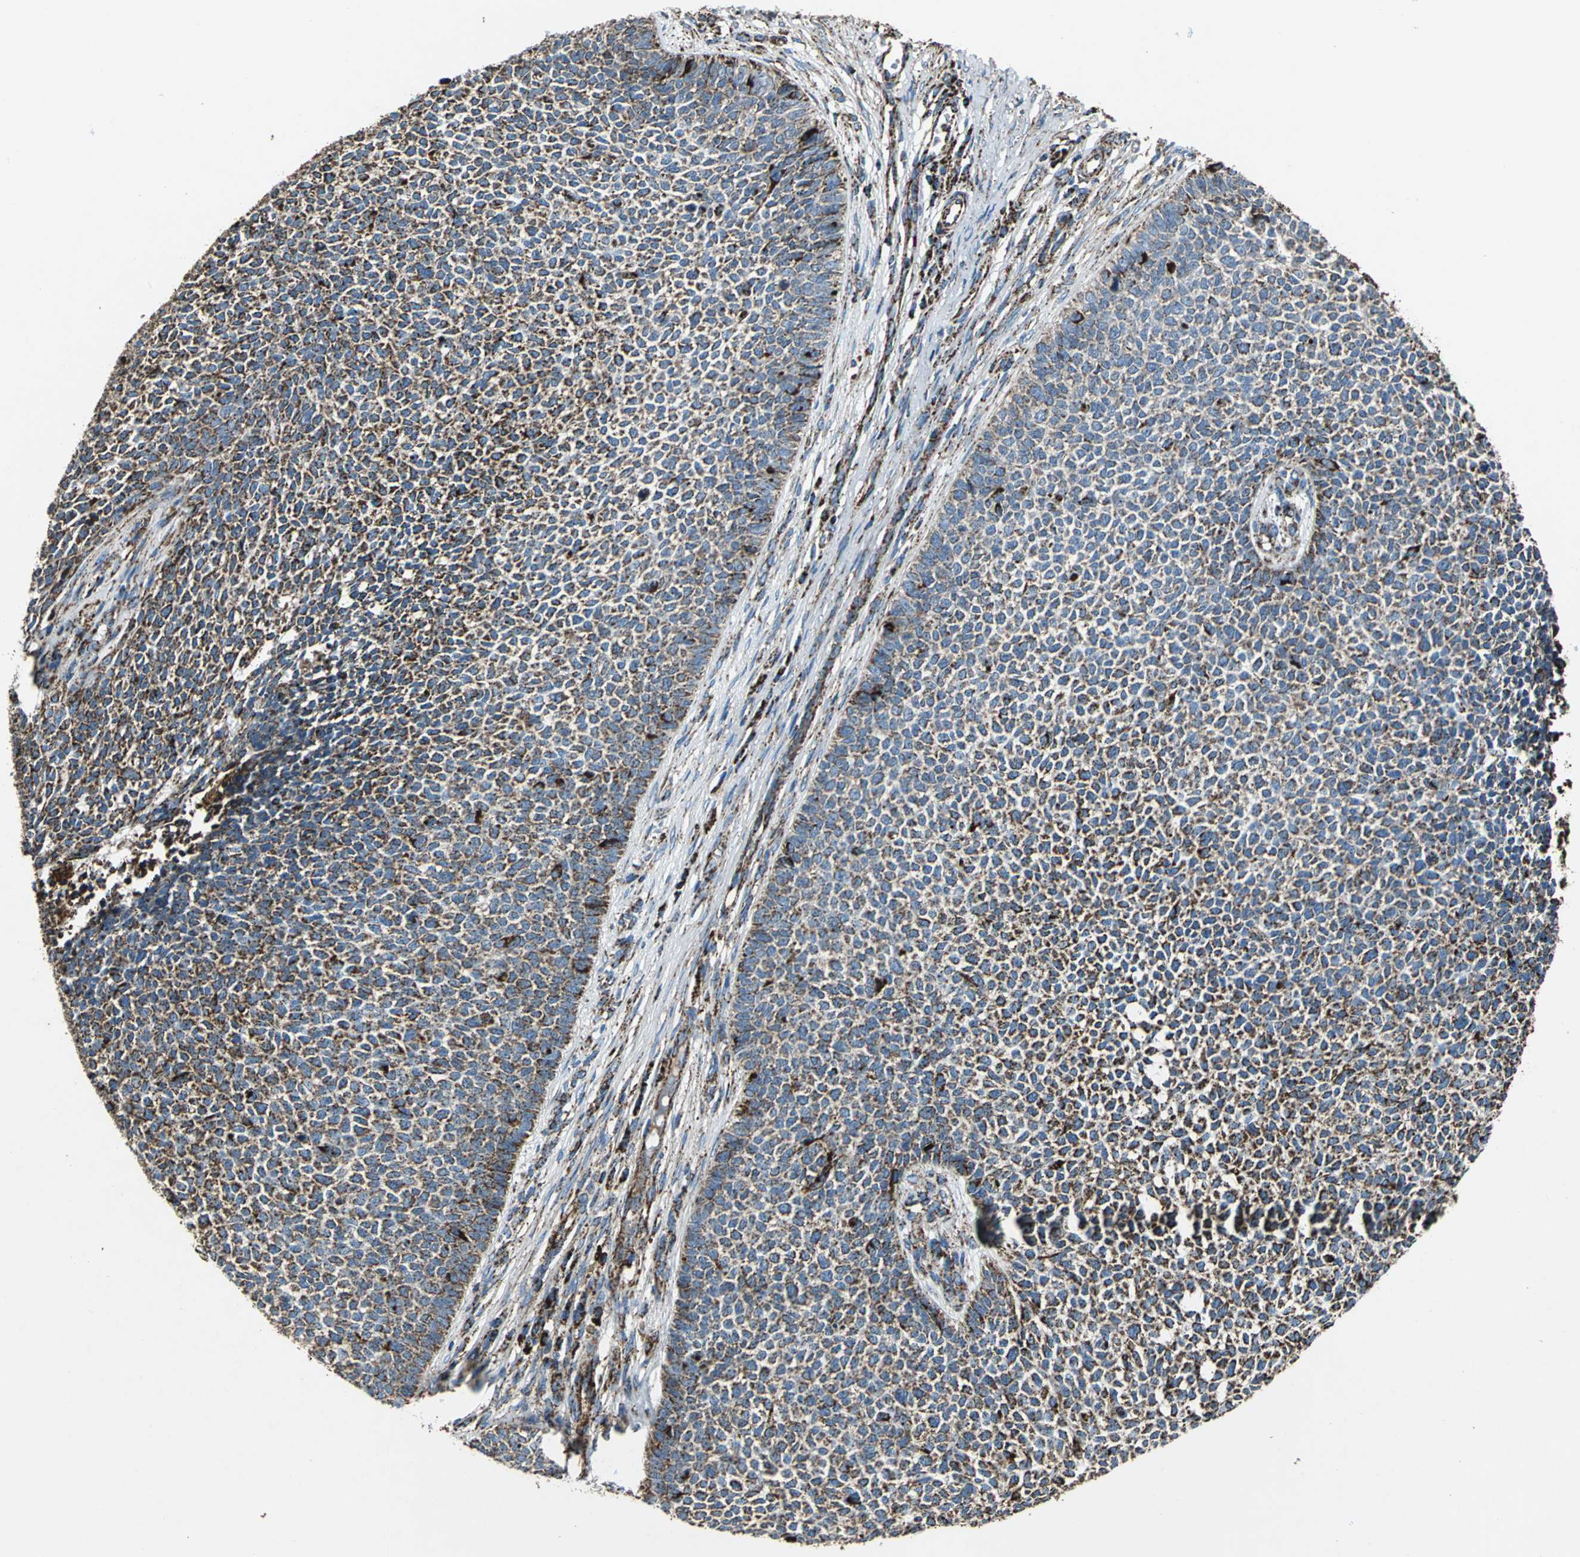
{"staining": {"intensity": "strong", "quantity": "25%-75%", "location": "cytoplasmic/membranous"}, "tissue": "skin cancer", "cell_type": "Tumor cells", "image_type": "cancer", "snomed": [{"axis": "morphology", "description": "Basal cell carcinoma"}, {"axis": "topography", "description": "Skin"}], "caption": "Protein expression analysis of human skin cancer reveals strong cytoplasmic/membranous positivity in about 25%-75% of tumor cells.", "gene": "ECH1", "patient": {"sex": "female", "age": 84}}